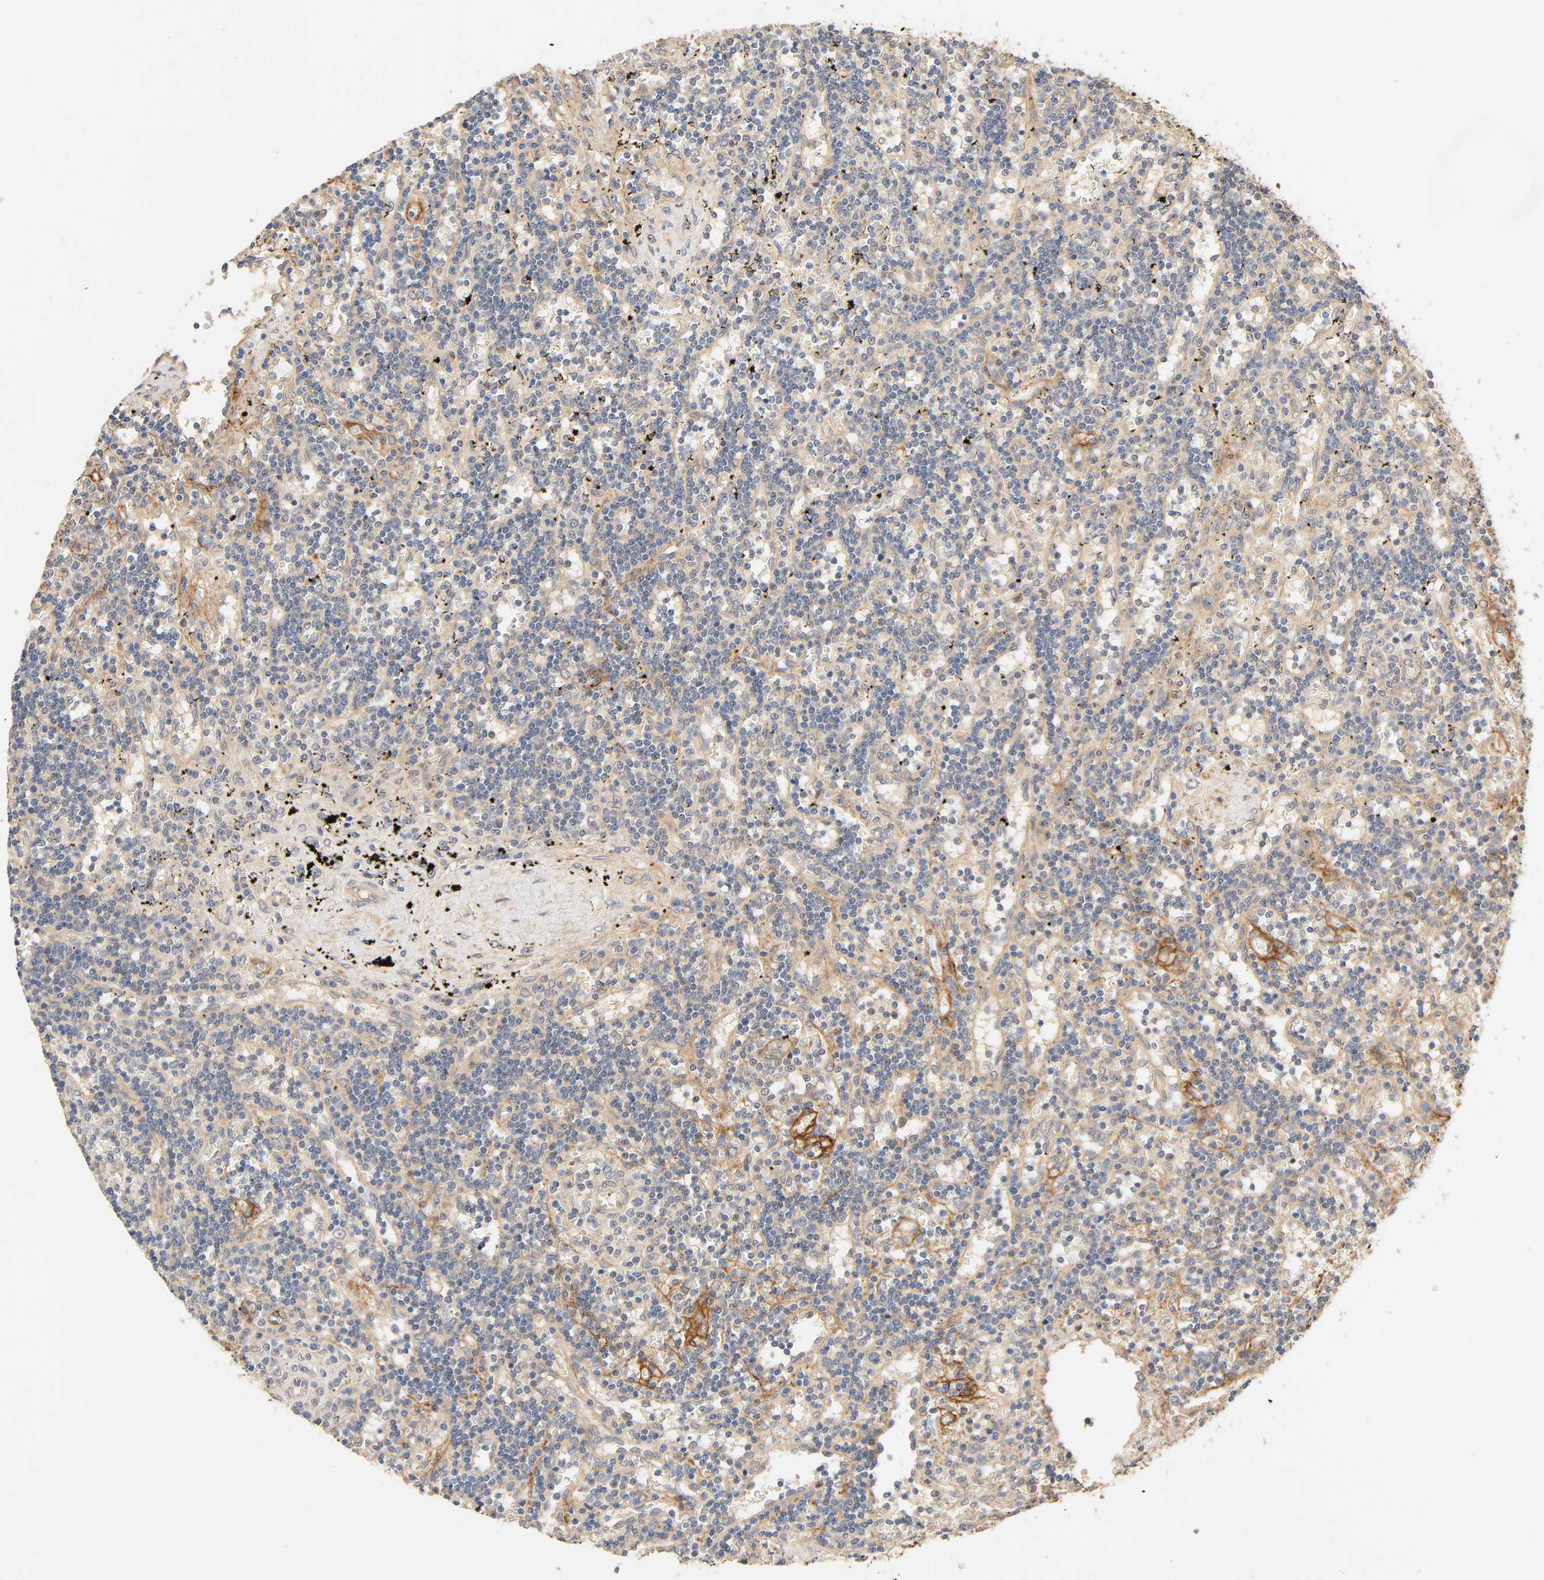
{"staining": {"intensity": "weak", "quantity": "25%-75%", "location": "cytoplasmic/membranous"}, "tissue": "lymphoma", "cell_type": "Tumor cells", "image_type": "cancer", "snomed": [{"axis": "morphology", "description": "Malignant lymphoma, non-Hodgkin's type, Low grade"}, {"axis": "topography", "description": "Spleen"}], "caption": "IHC staining of lymphoma, which reveals low levels of weak cytoplasmic/membranous positivity in approximately 25%-75% of tumor cells indicating weak cytoplasmic/membranous protein staining. The staining was performed using DAB (brown) for protein detection and nuclei were counterstained in hematoxylin (blue).", "gene": "CACNA1G", "patient": {"sex": "male", "age": 60}}